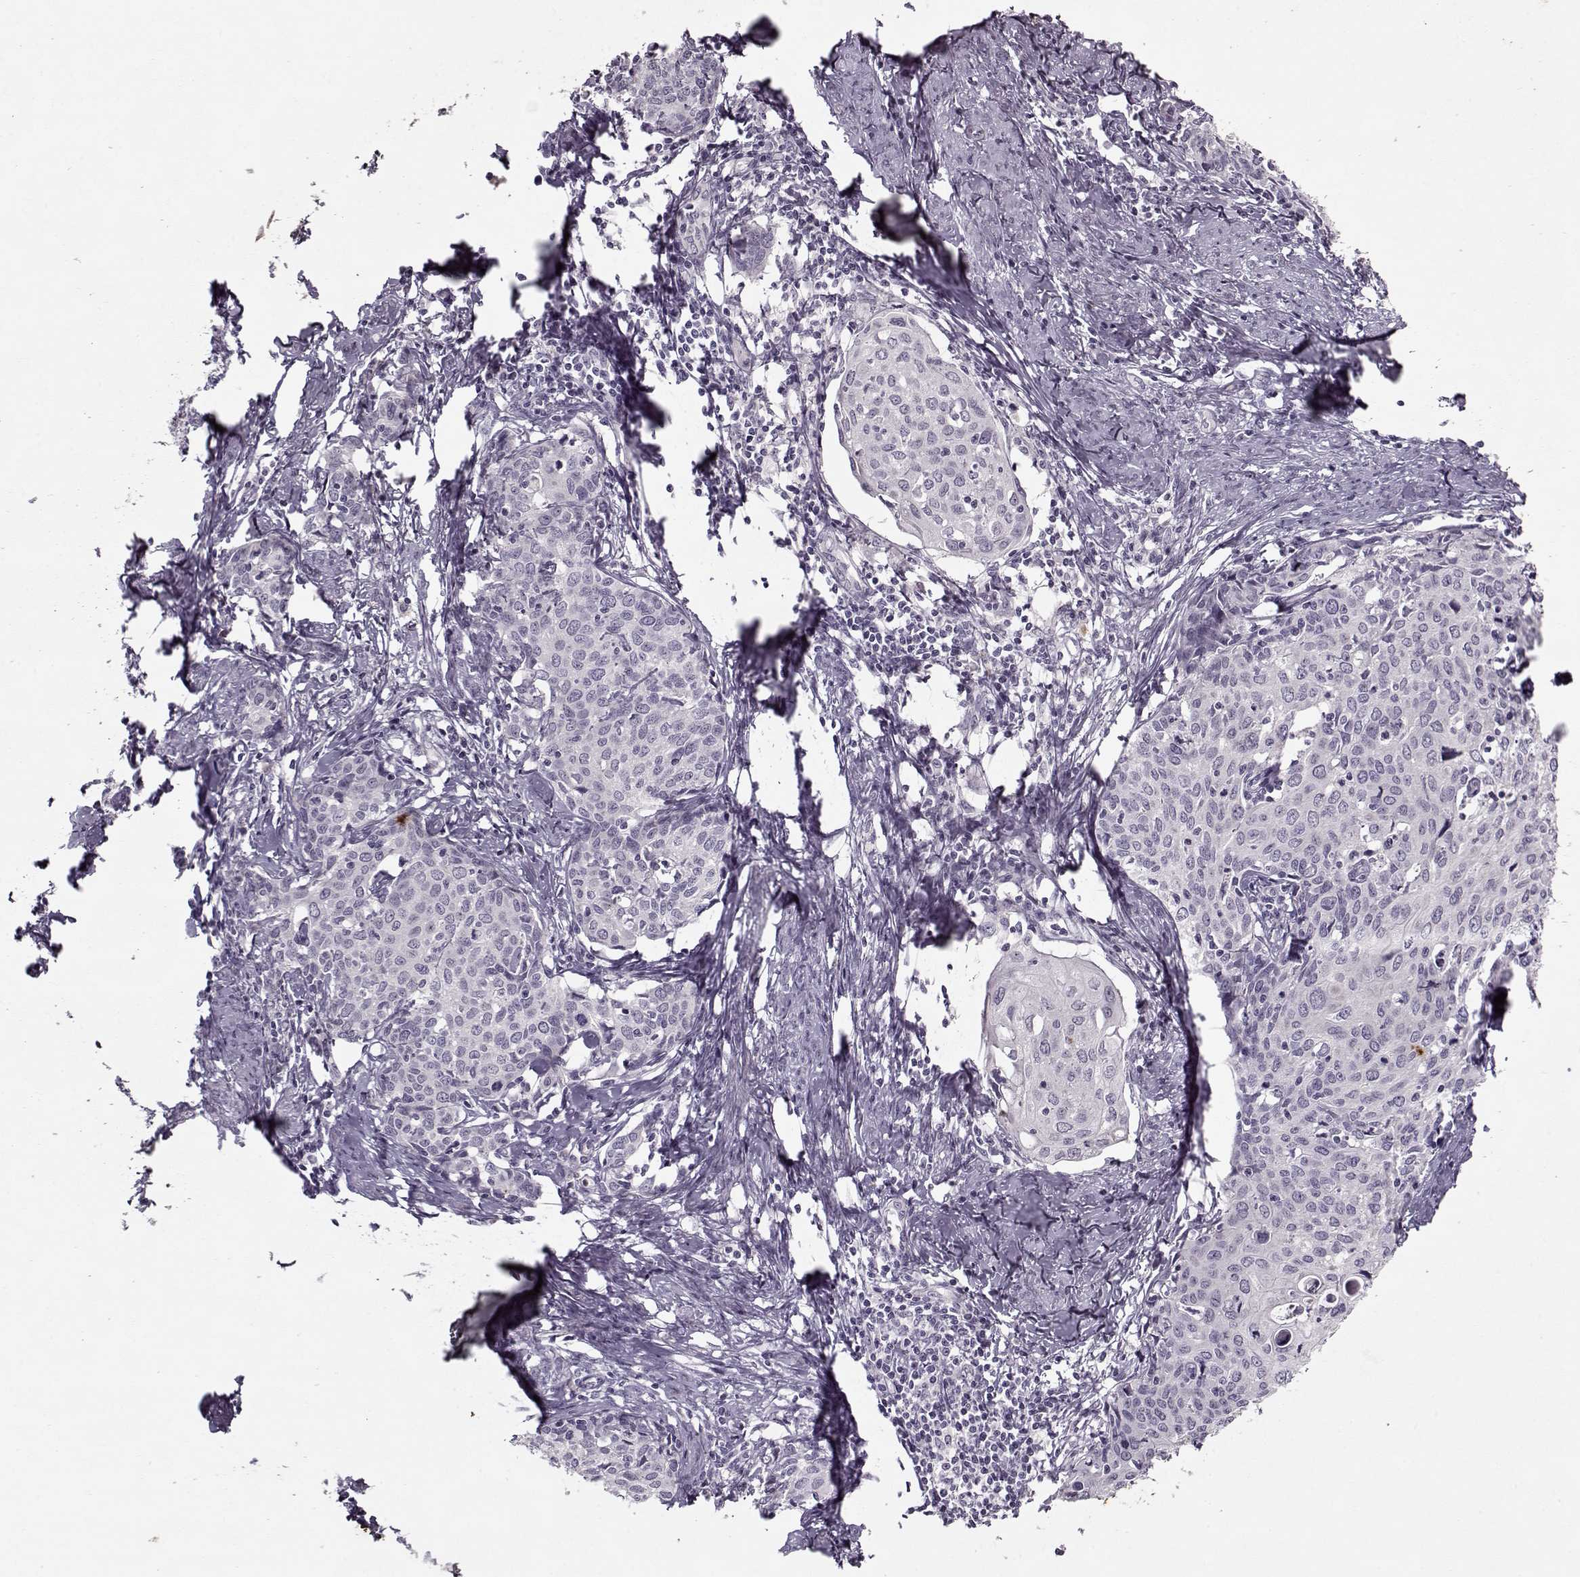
{"staining": {"intensity": "negative", "quantity": "none", "location": "none"}, "tissue": "cervical cancer", "cell_type": "Tumor cells", "image_type": "cancer", "snomed": [{"axis": "morphology", "description": "Squamous cell carcinoma, NOS"}, {"axis": "topography", "description": "Cervix"}], "caption": "The histopathology image demonstrates no staining of tumor cells in cervical cancer (squamous cell carcinoma).", "gene": "KRT9", "patient": {"sex": "female", "age": 62}}